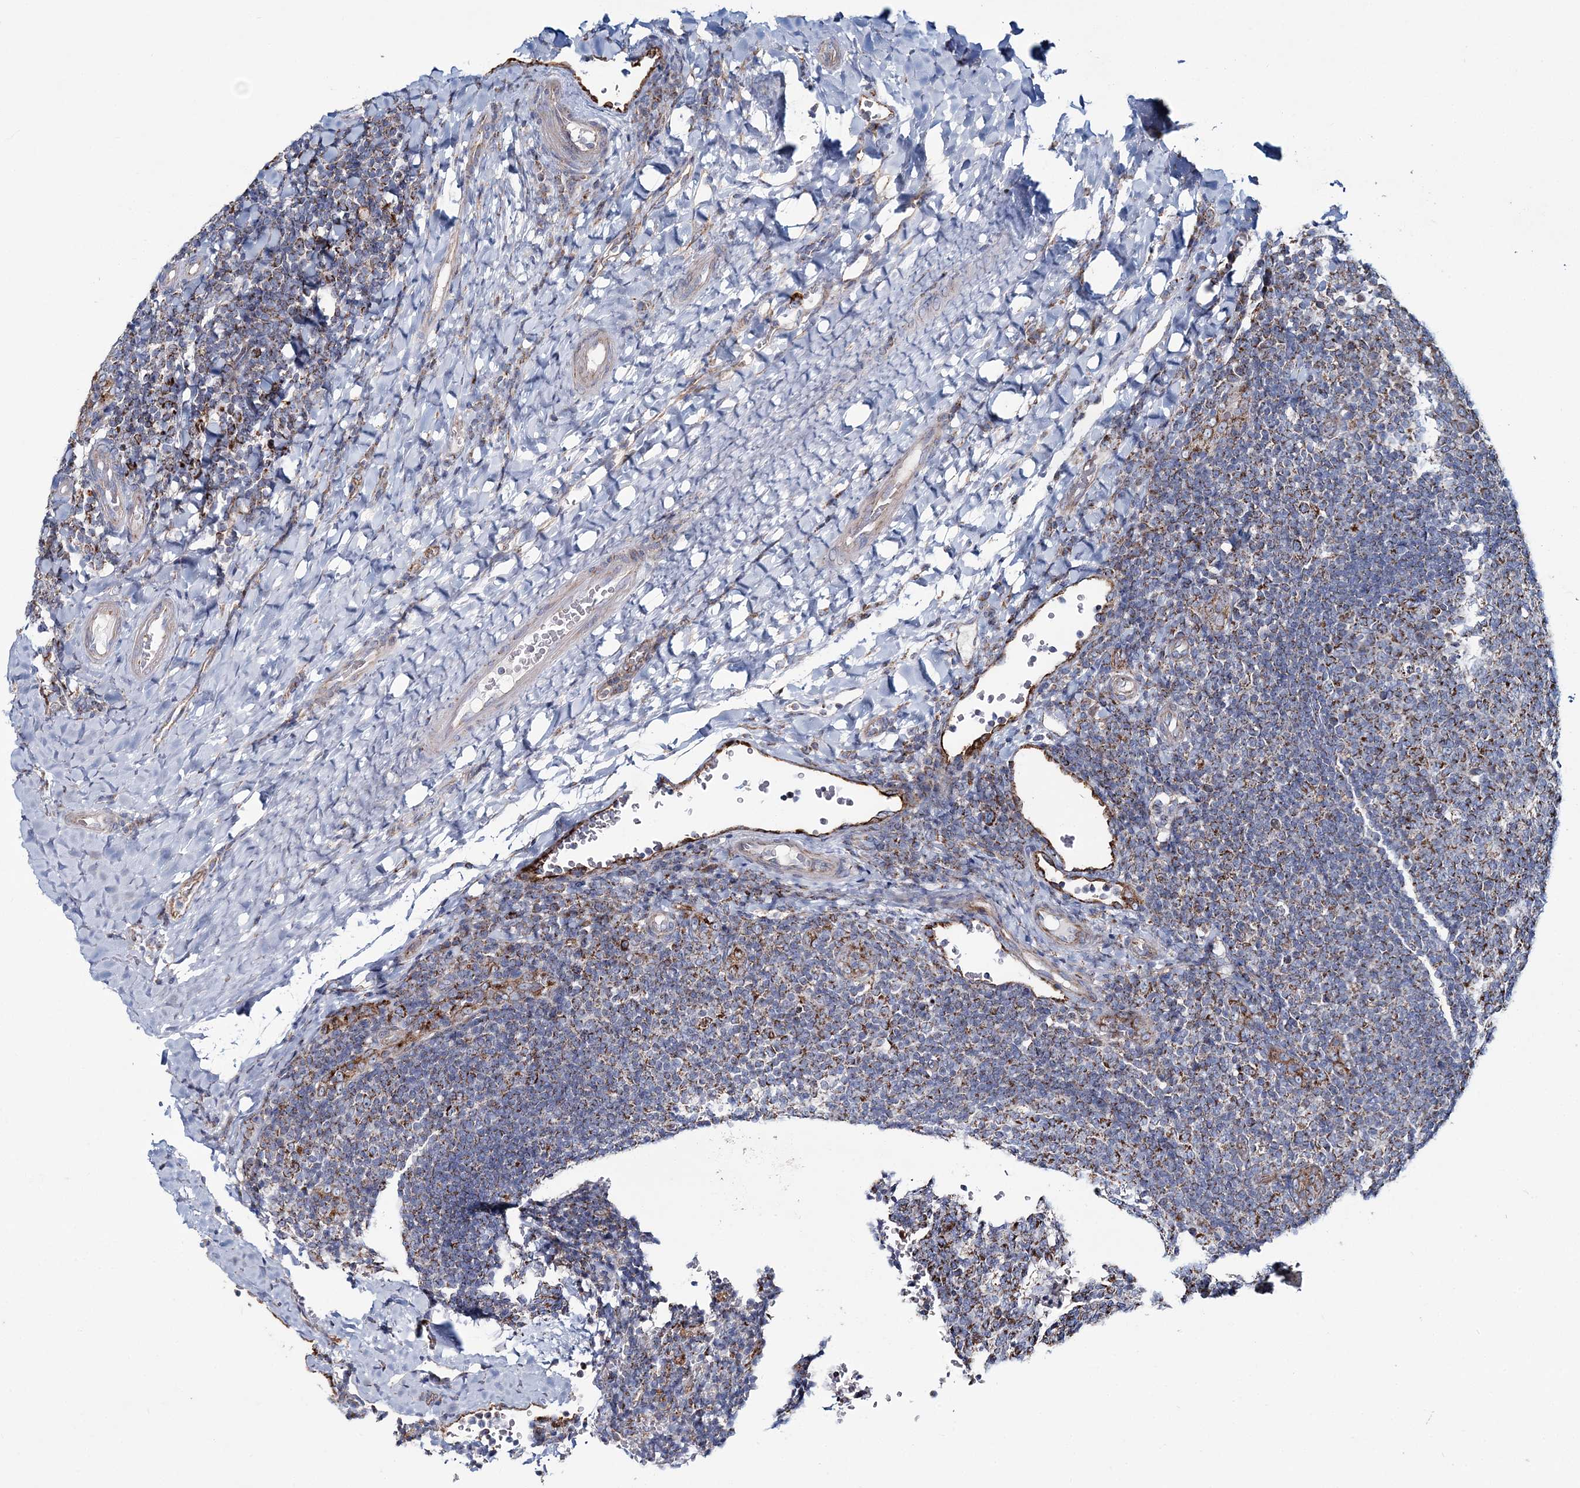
{"staining": {"intensity": "moderate", "quantity": ">75%", "location": "cytoplasmic/membranous"}, "tissue": "tonsil", "cell_type": "Germinal center cells", "image_type": "normal", "snomed": [{"axis": "morphology", "description": "Normal tissue, NOS"}, {"axis": "topography", "description": "Tonsil"}], "caption": "IHC (DAB (3,3'-diaminobenzidine)) staining of normal tonsil reveals moderate cytoplasmic/membranous protein positivity in about >75% of germinal center cells. The staining is performed using DAB brown chromogen to label protein expression. The nuclei are counter-stained blue using hematoxylin.", "gene": "ARHGAP6", "patient": {"sex": "male", "age": 17}}